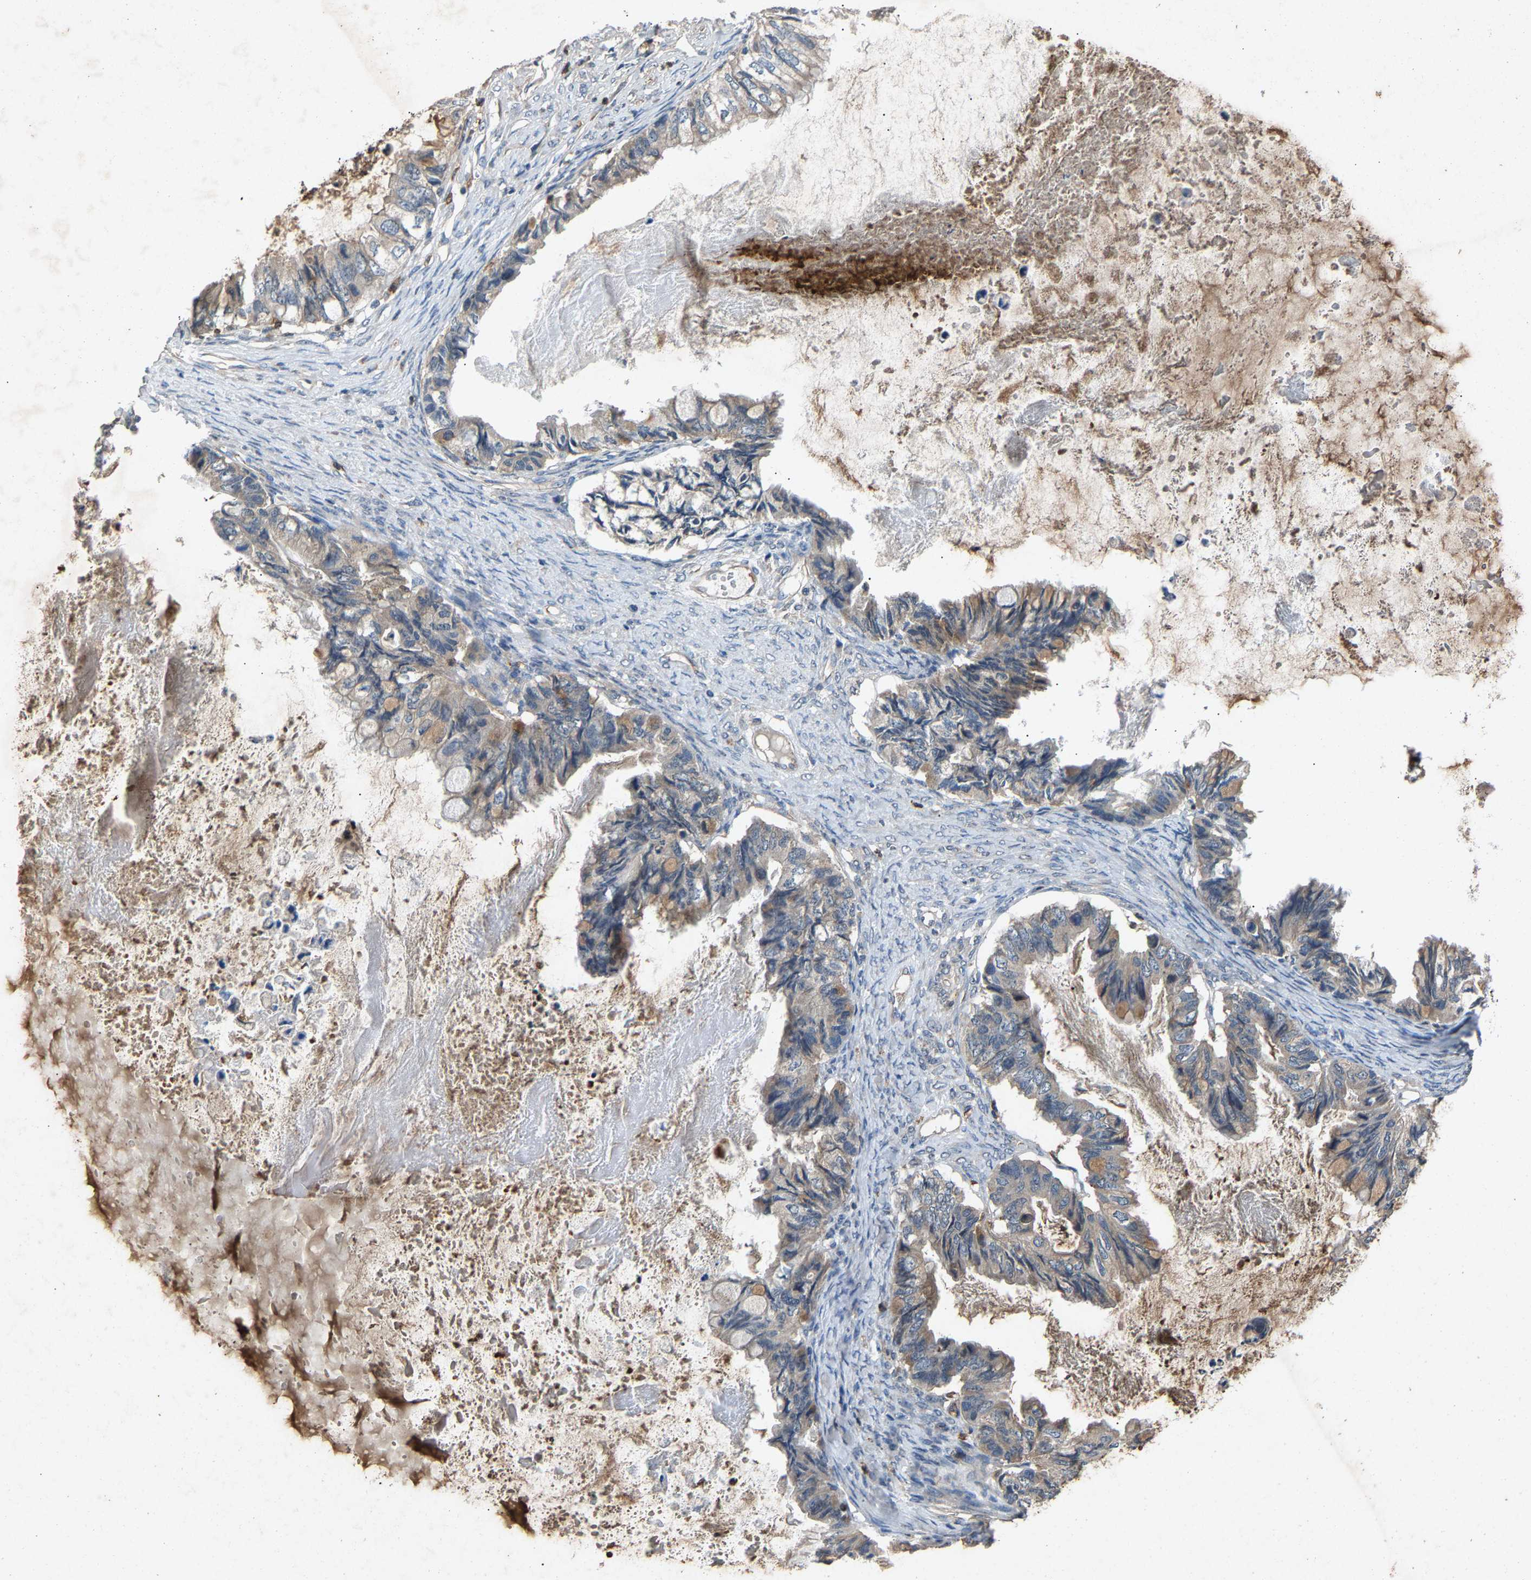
{"staining": {"intensity": "weak", "quantity": "<25%", "location": "cytoplasmic/membranous"}, "tissue": "ovarian cancer", "cell_type": "Tumor cells", "image_type": "cancer", "snomed": [{"axis": "morphology", "description": "Cystadenocarcinoma, mucinous, NOS"}, {"axis": "topography", "description": "Ovary"}], "caption": "A high-resolution histopathology image shows IHC staining of ovarian mucinous cystadenocarcinoma, which reveals no significant positivity in tumor cells.", "gene": "PPID", "patient": {"sex": "female", "age": 80}}